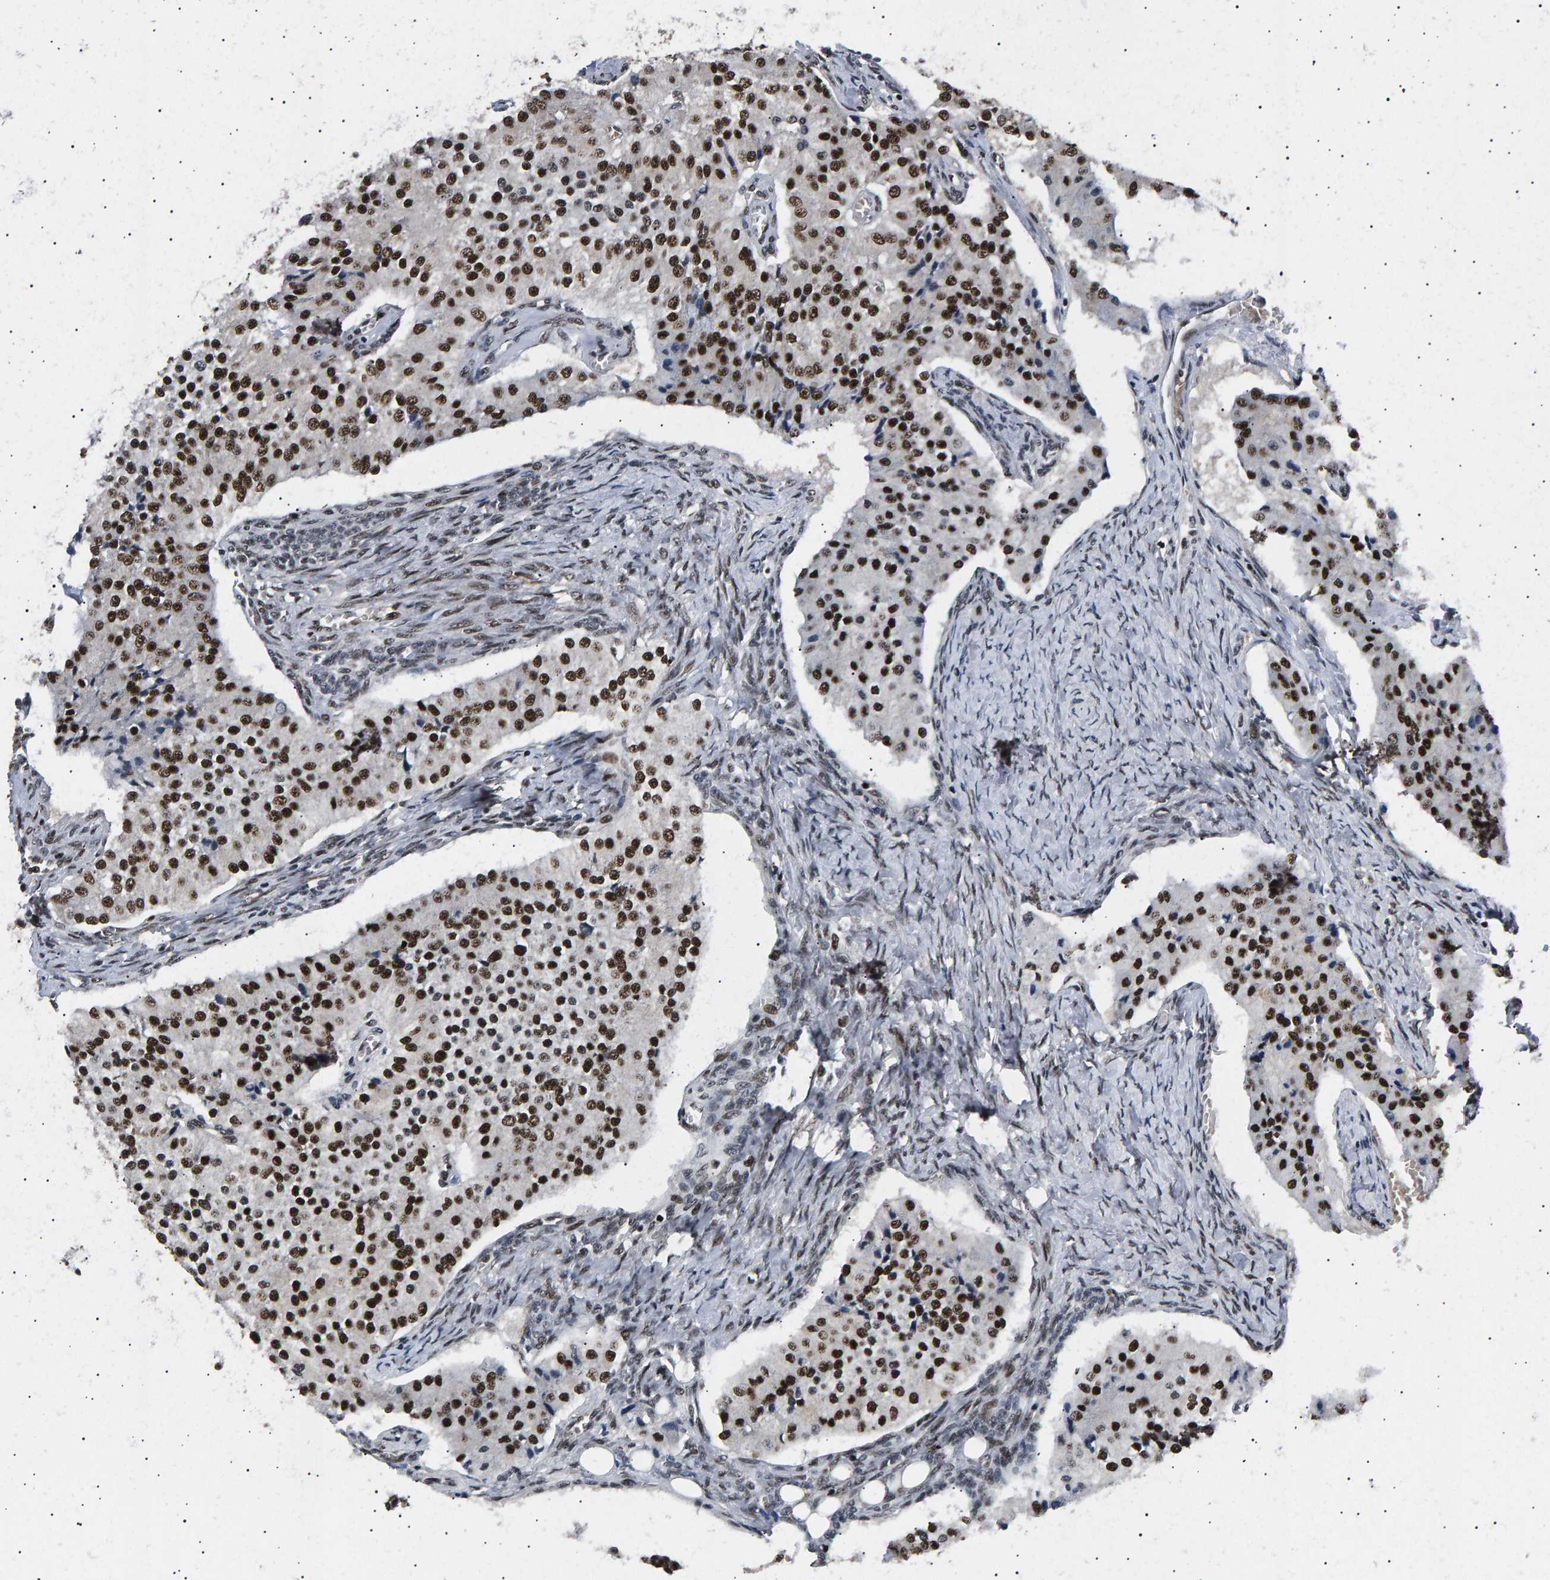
{"staining": {"intensity": "strong", "quantity": ">75%", "location": "nuclear"}, "tissue": "carcinoid", "cell_type": "Tumor cells", "image_type": "cancer", "snomed": [{"axis": "morphology", "description": "Carcinoid, malignant, NOS"}, {"axis": "topography", "description": "Colon"}], "caption": "Strong nuclear expression for a protein is present in approximately >75% of tumor cells of carcinoid using IHC.", "gene": "ANKRD40", "patient": {"sex": "female", "age": 52}}